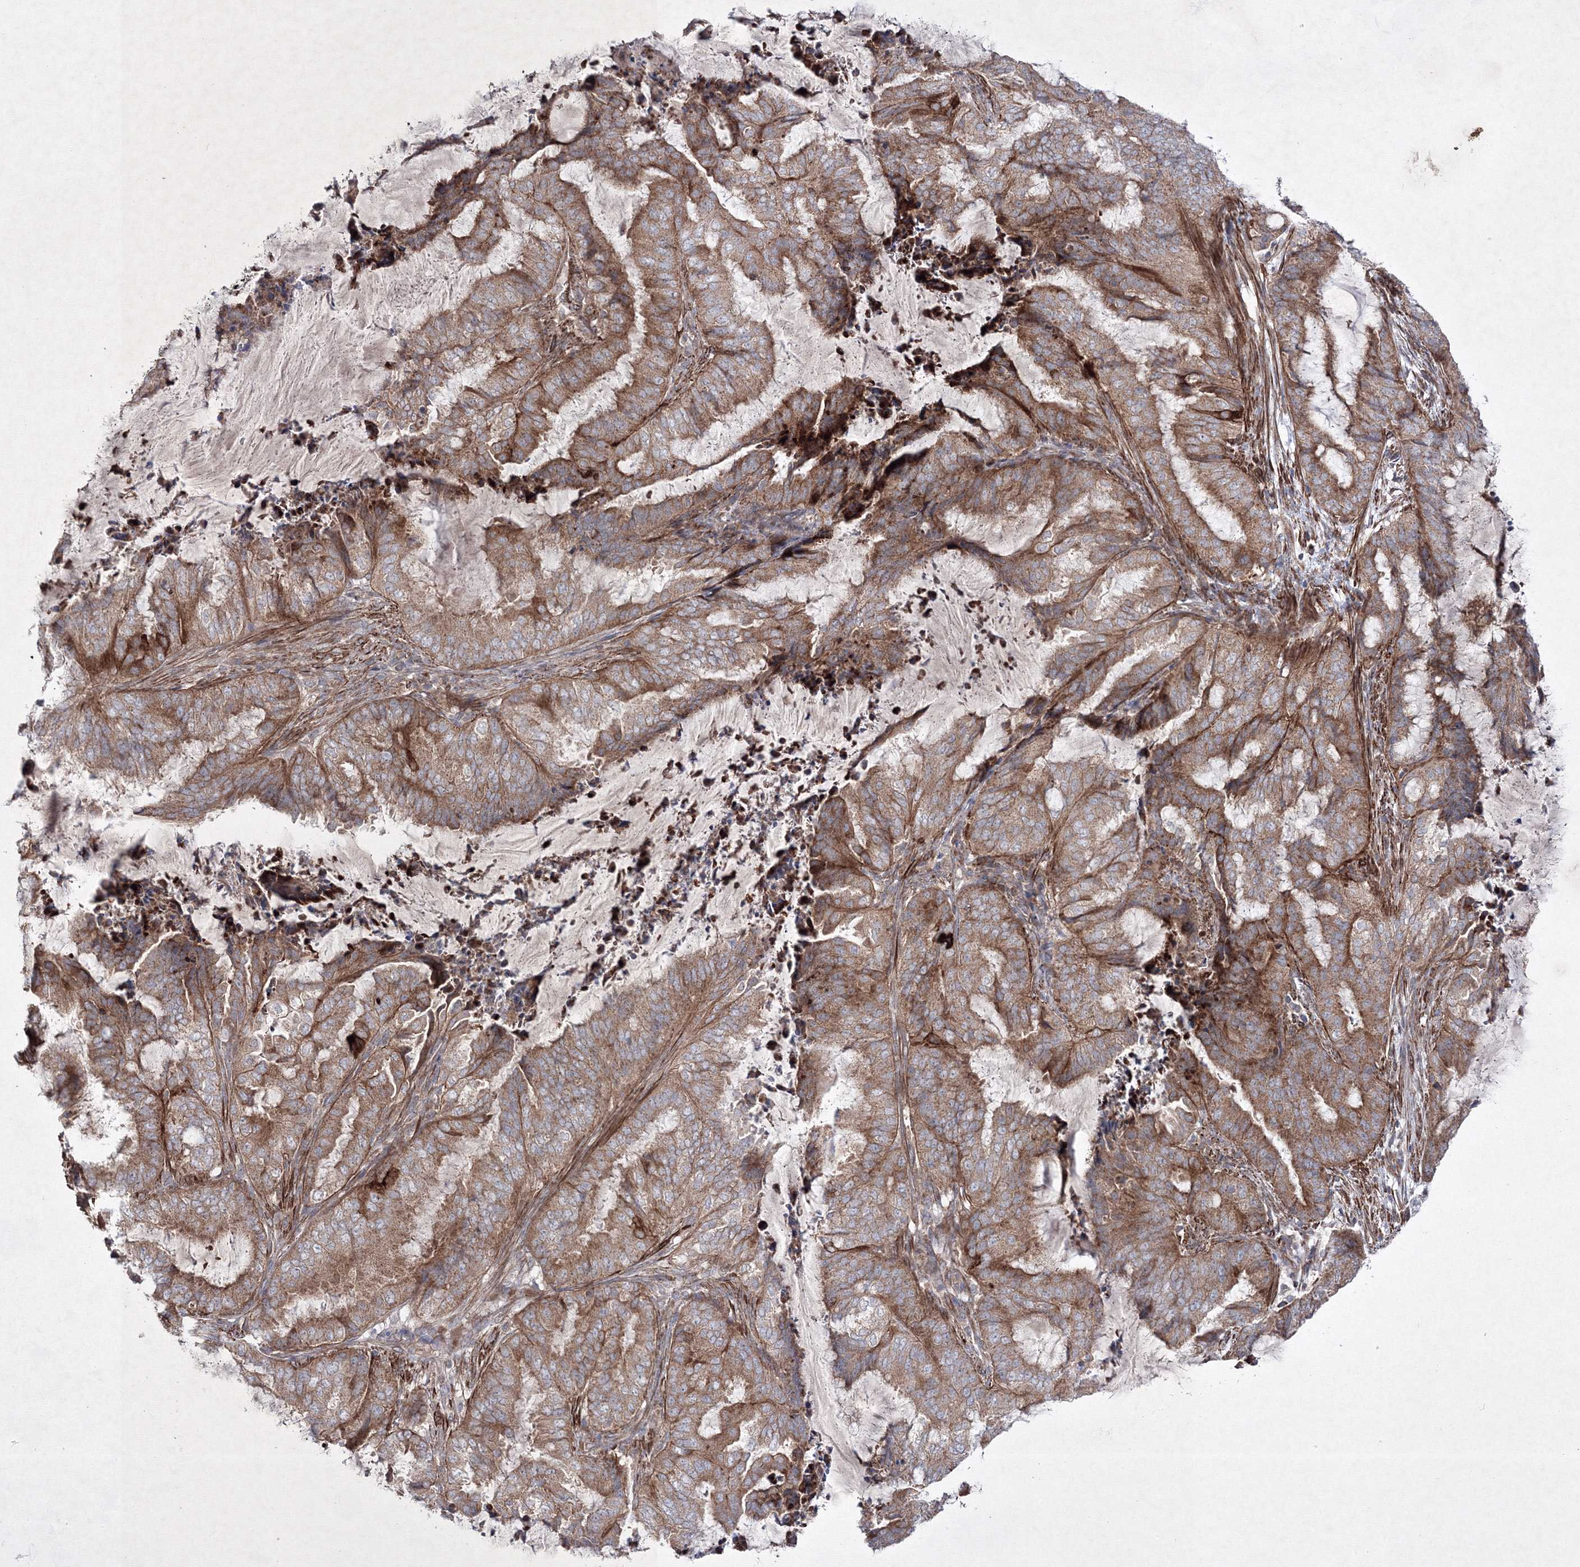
{"staining": {"intensity": "moderate", "quantity": ">75%", "location": "cytoplasmic/membranous"}, "tissue": "endometrial cancer", "cell_type": "Tumor cells", "image_type": "cancer", "snomed": [{"axis": "morphology", "description": "Adenocarcinoma, NOS"}, {"axis": "topography", "description": "Endometrium"}], "caption": "Endometrial cancer (adenocarcinoma) tissue displays moderate cytoplasmic/membranous staining in approximately >75% of tumor cells, visualized by immunohistochemistry.", "gene": "GFM1", "patient": {"sex": "female", "age": 51}}